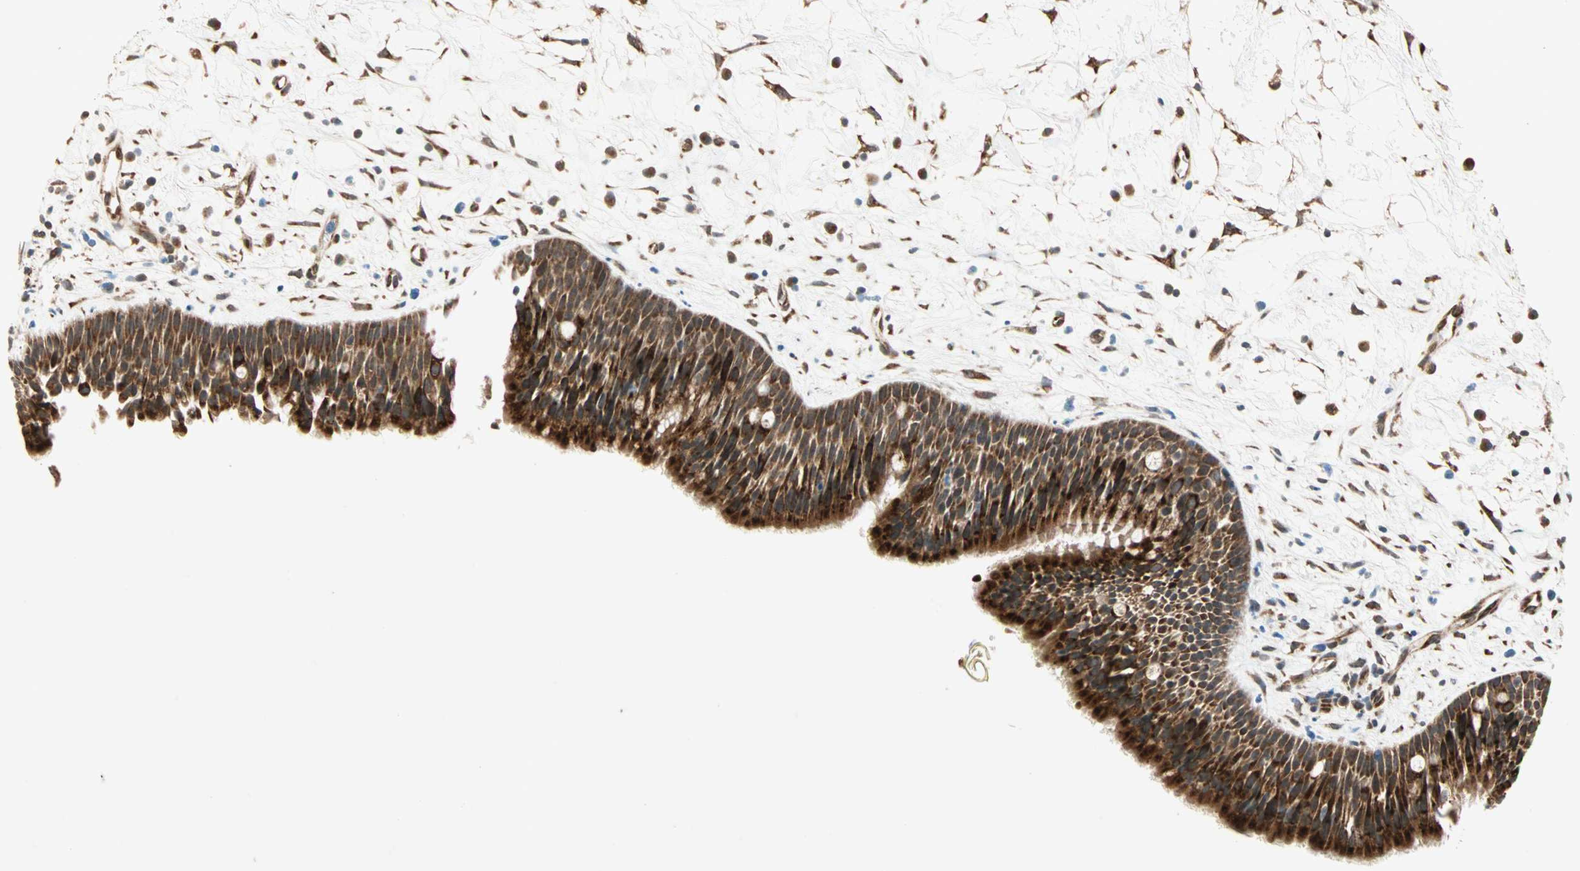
{"staining": {"intensity": "strong", "quantity": ">75%", "location": "cytoplasmic/membranous,nuclear"}, "tissue": "nasopharynx", "cell_type": "Respiratory epithelial cells", "image_type": "normal", "snomed": [{"axis": "morphology", "description": "Normal tissue, NOS"}, {"axis": "topography", "description": "Nasopharynx"}], "caption": "Respiratory epithelial cells reveal high levels of strong cytoplasmic/membranous,nuclear positivity in about >75% of cells in normal nasopharynx. (Stains: DAB in brown, nuclei in blue, Microscopy: brightfield microscopy at high magnification).", "gene": "ZNF37A", "patient": {"sex": "male", "age": 13}}